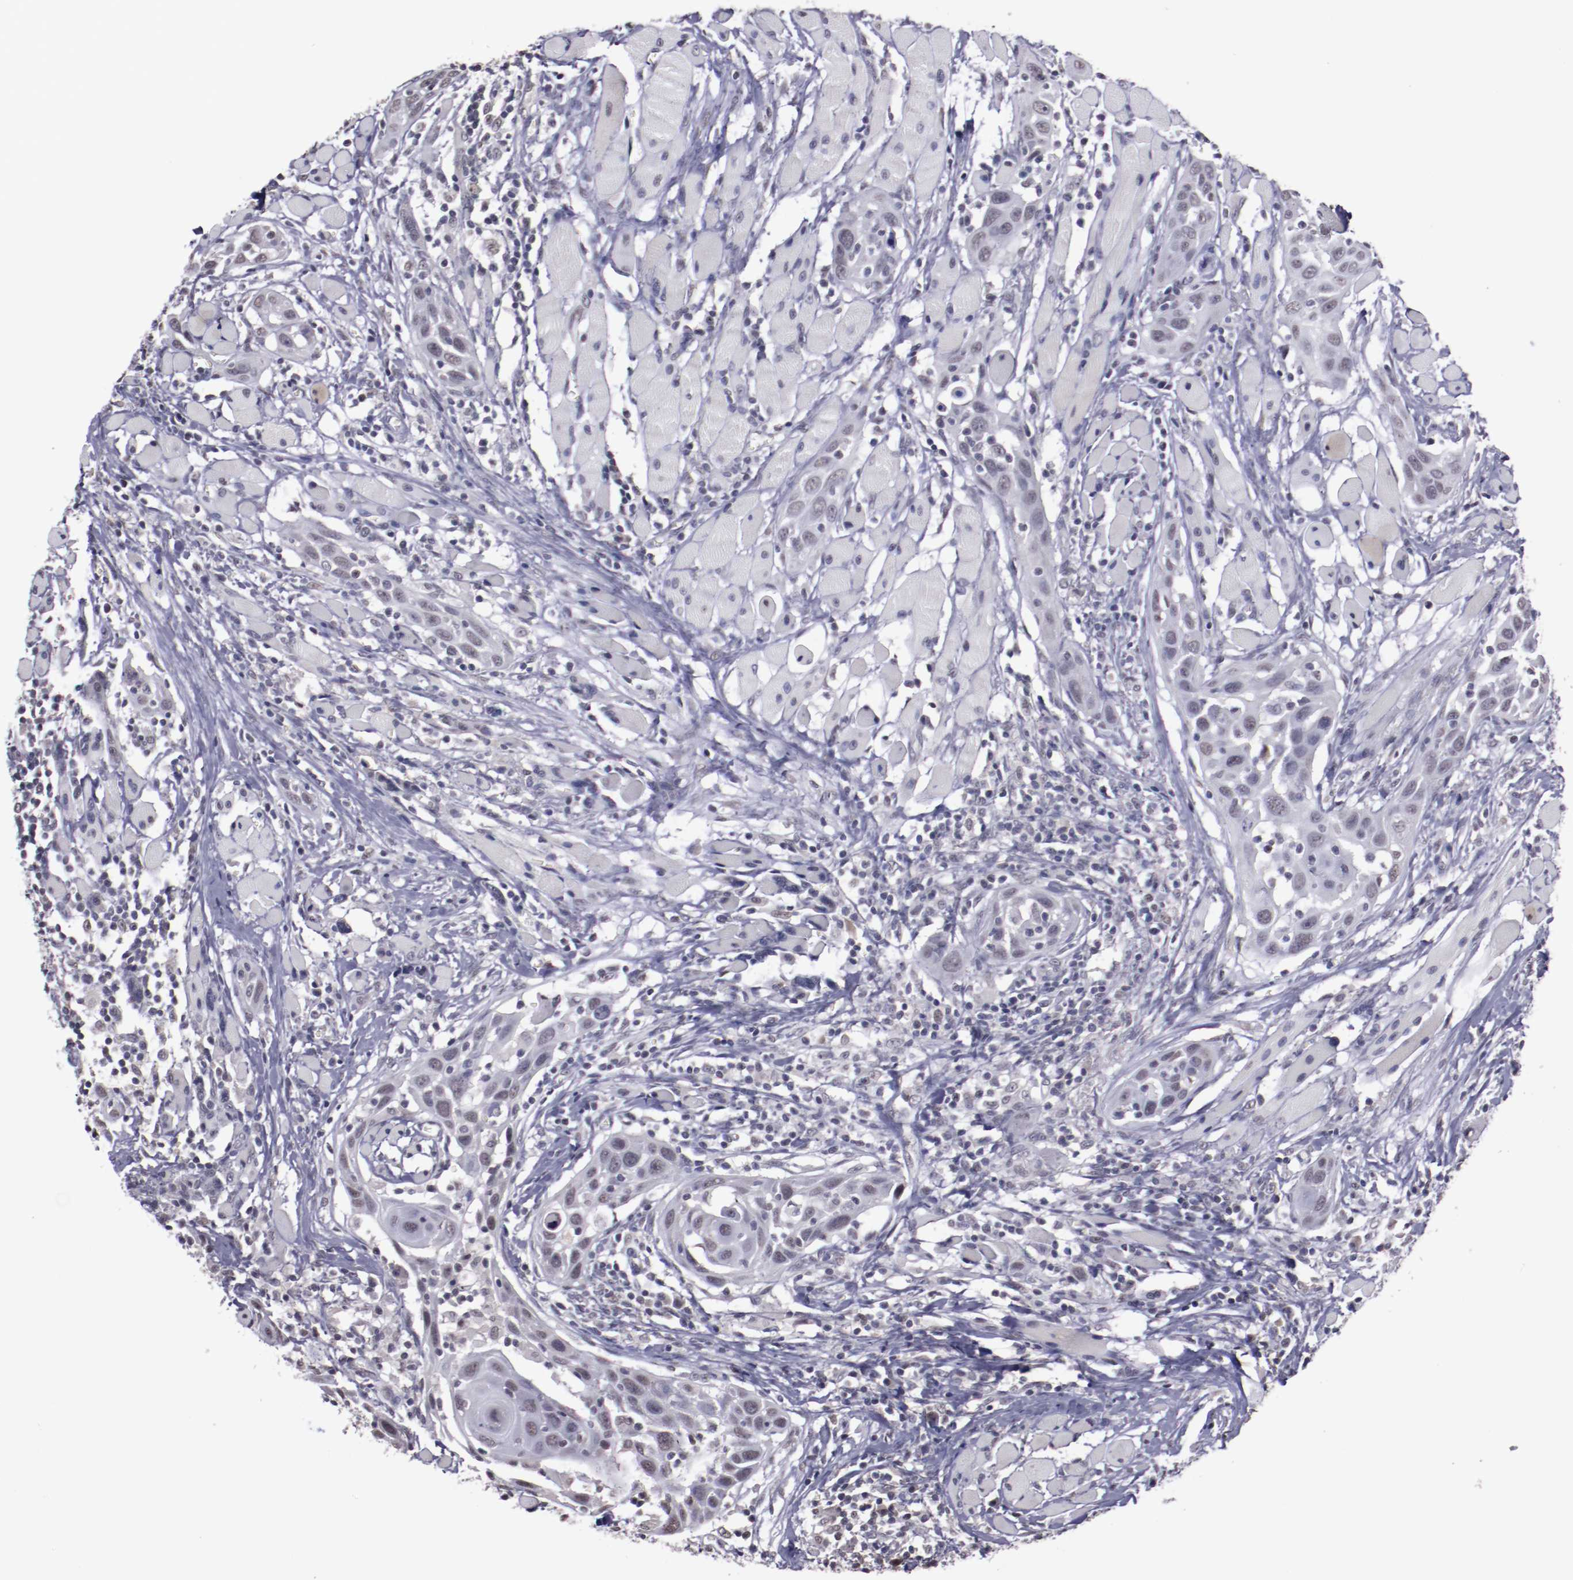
{"staining": {"intensity": "weak", "quantity": ">75%", "location": "nuclear"}, "tissue": "head and neck cancer", "cell_type": "Tumor cells", "image_type": "cancer", "snomed": [{"axis": "morphology", "description": "Squamous cell carcinoma, NOS"}, {"axis": "topography", "description": "Oral tissue"}, {"axis": "topography", "description": "Head-Neck"}], "caption": "A brown stain highlights weak nuclear expression of a protein in squamous cell carcinoma (head and neck) tumor cells.", "gene": "NRXN3", "patient": {"sex": "female", "age": 50}}